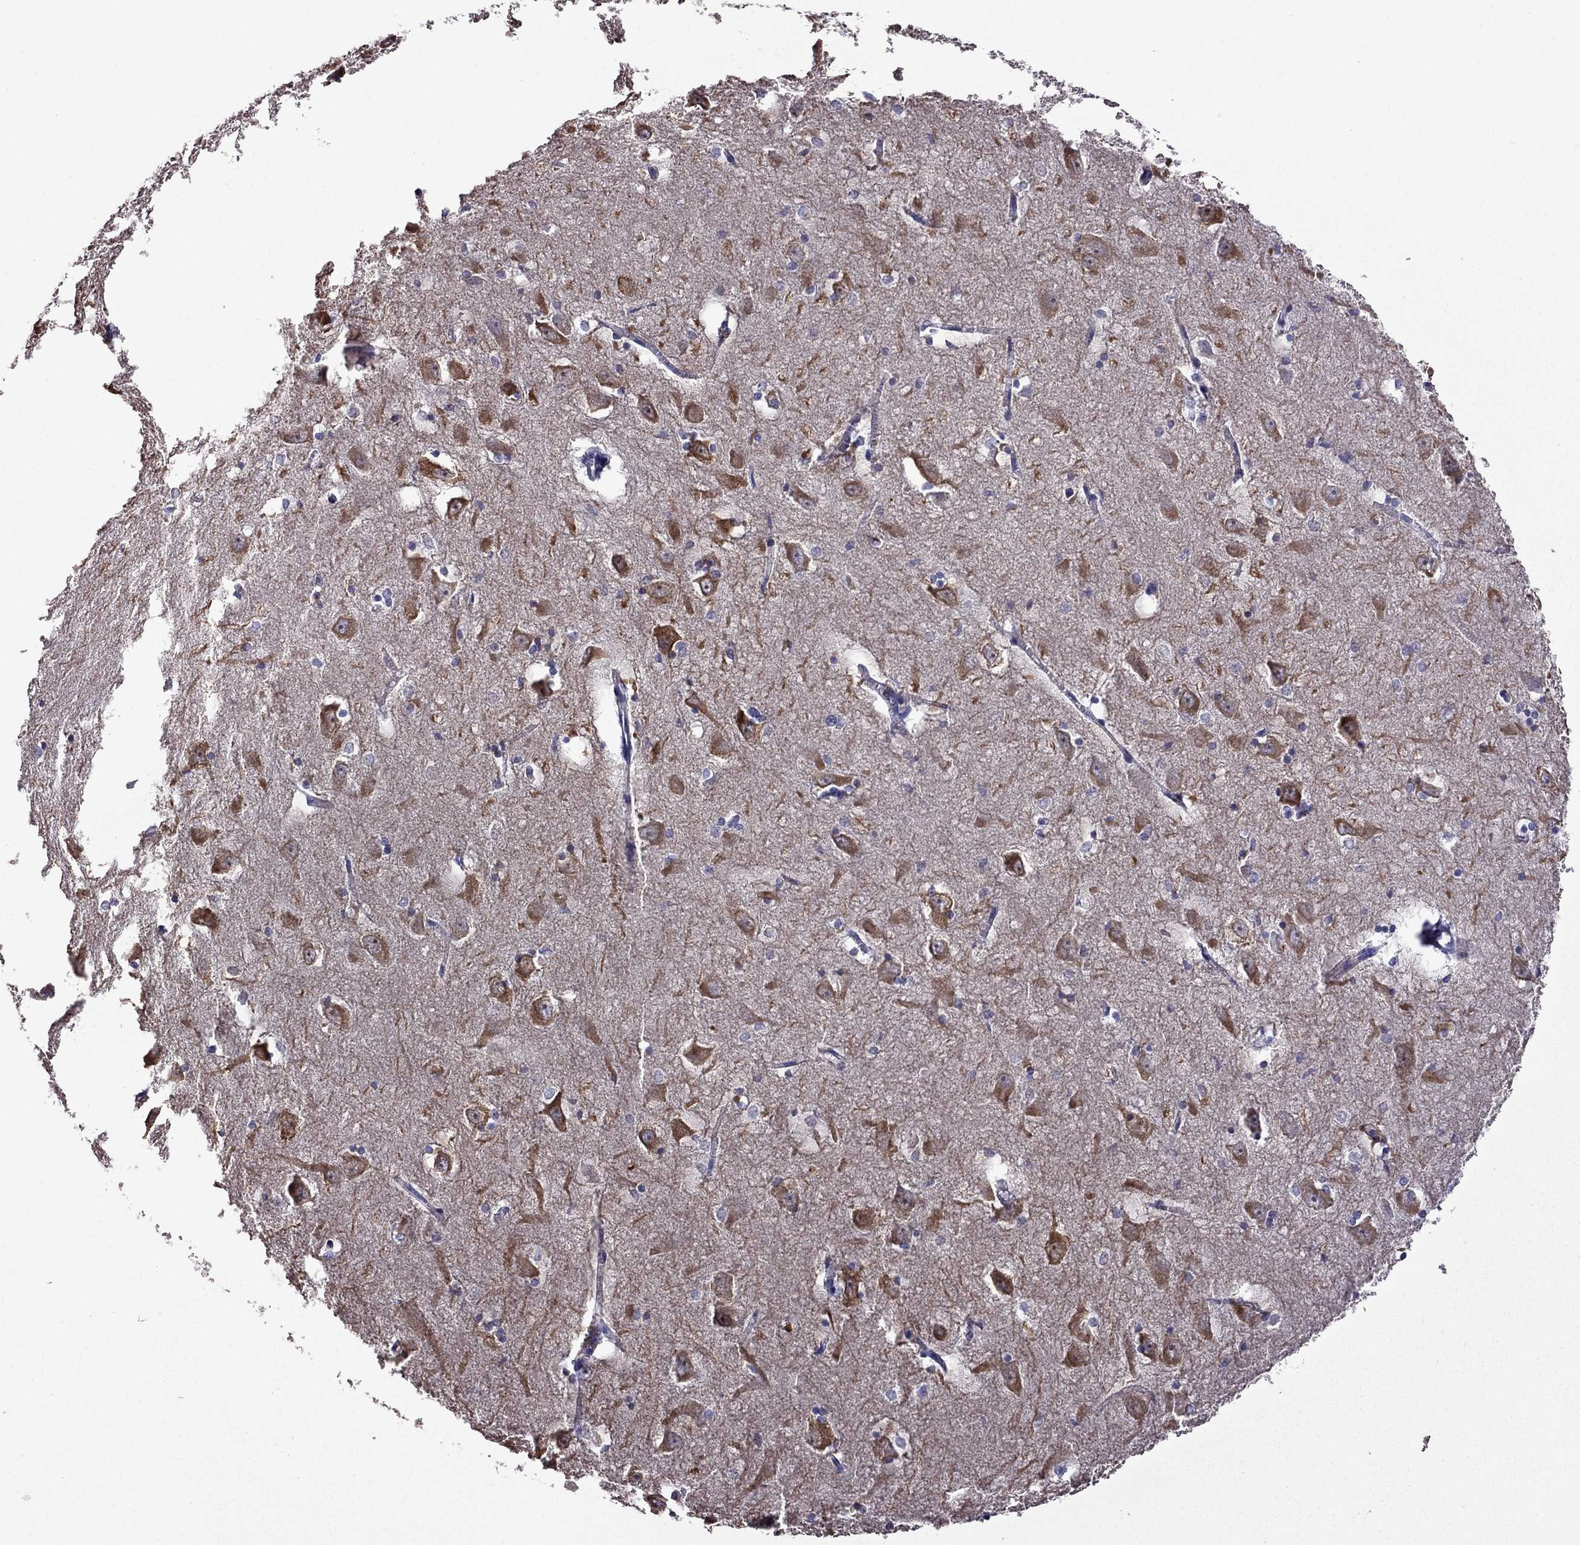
{"staining": {"intensity": "negative", "quantity": "none", "location": "none"}, "tissue": "hippocampus", "cell_type": "Glial cells", "image_type": "normal", "snomed": [{"axis": "morphology", "description": "Normal tissue, NOS"}, {"axis": "topography", "description": "Lateral ventricle wall"}, {"axis": "topography", "description": "Hippocampus"}], "caption": "Glial cells are negative for protein expression in benign human hippocampus. Nuclei are stained in blue.", "gene": "AK5", "patient": {"sex": "female", "age": 63}}